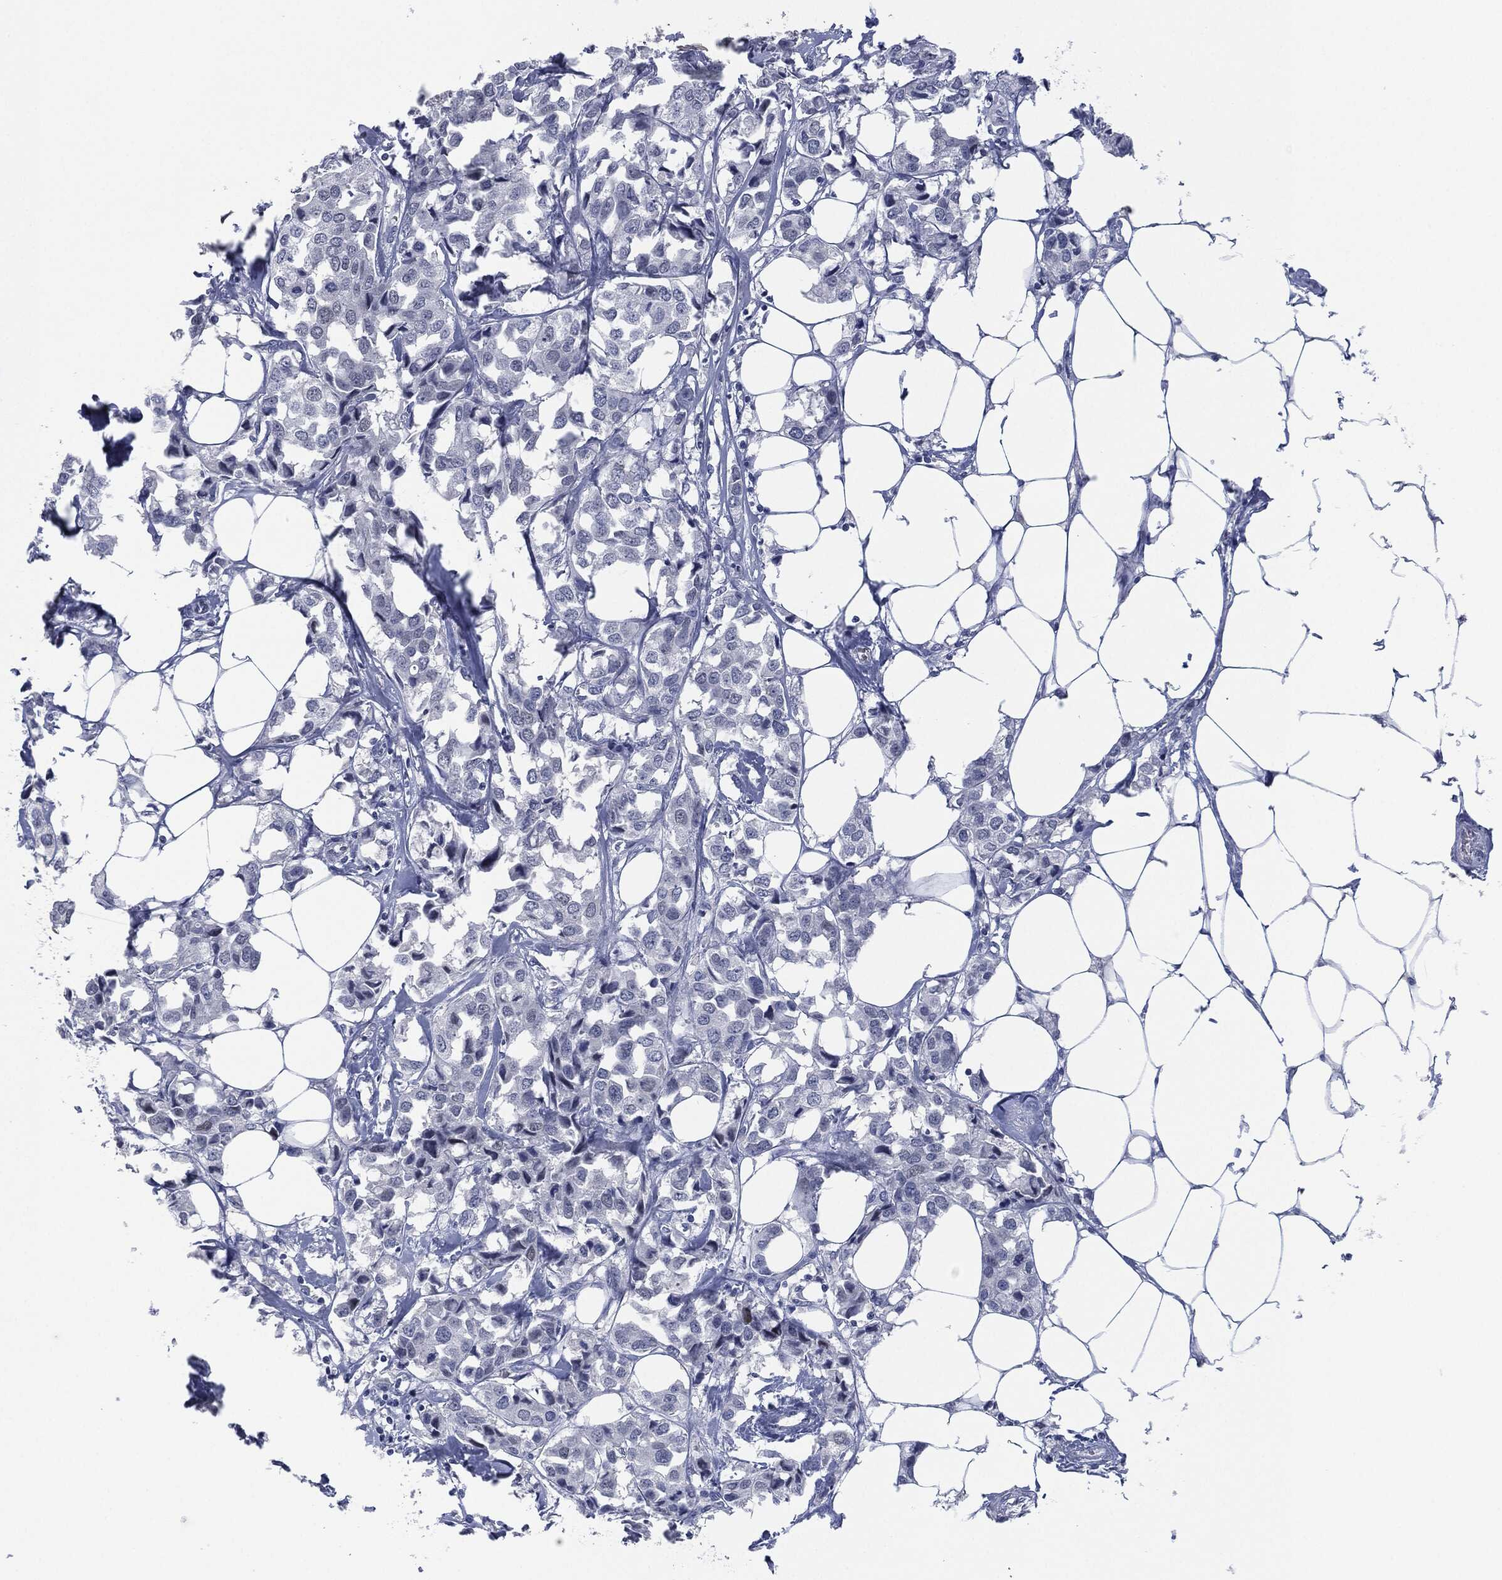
{"staining": {"intensity": "negative", "quantity": "none", "location": "none"}, "tissue": "breast cancer", "cell_type": "Tumor cells", "image_type": "cancer", "snomed": [{"axis": "morphology", "description": "Duct carcinoma"}, {"axis": "topography", "description": "Breast"}], "caption": "Tumor cells are negative for protein expression in human breast cancer (intraductal carcinoma).", "gene": "MUC16", "patient": {"sex": "female", "age": 80}}